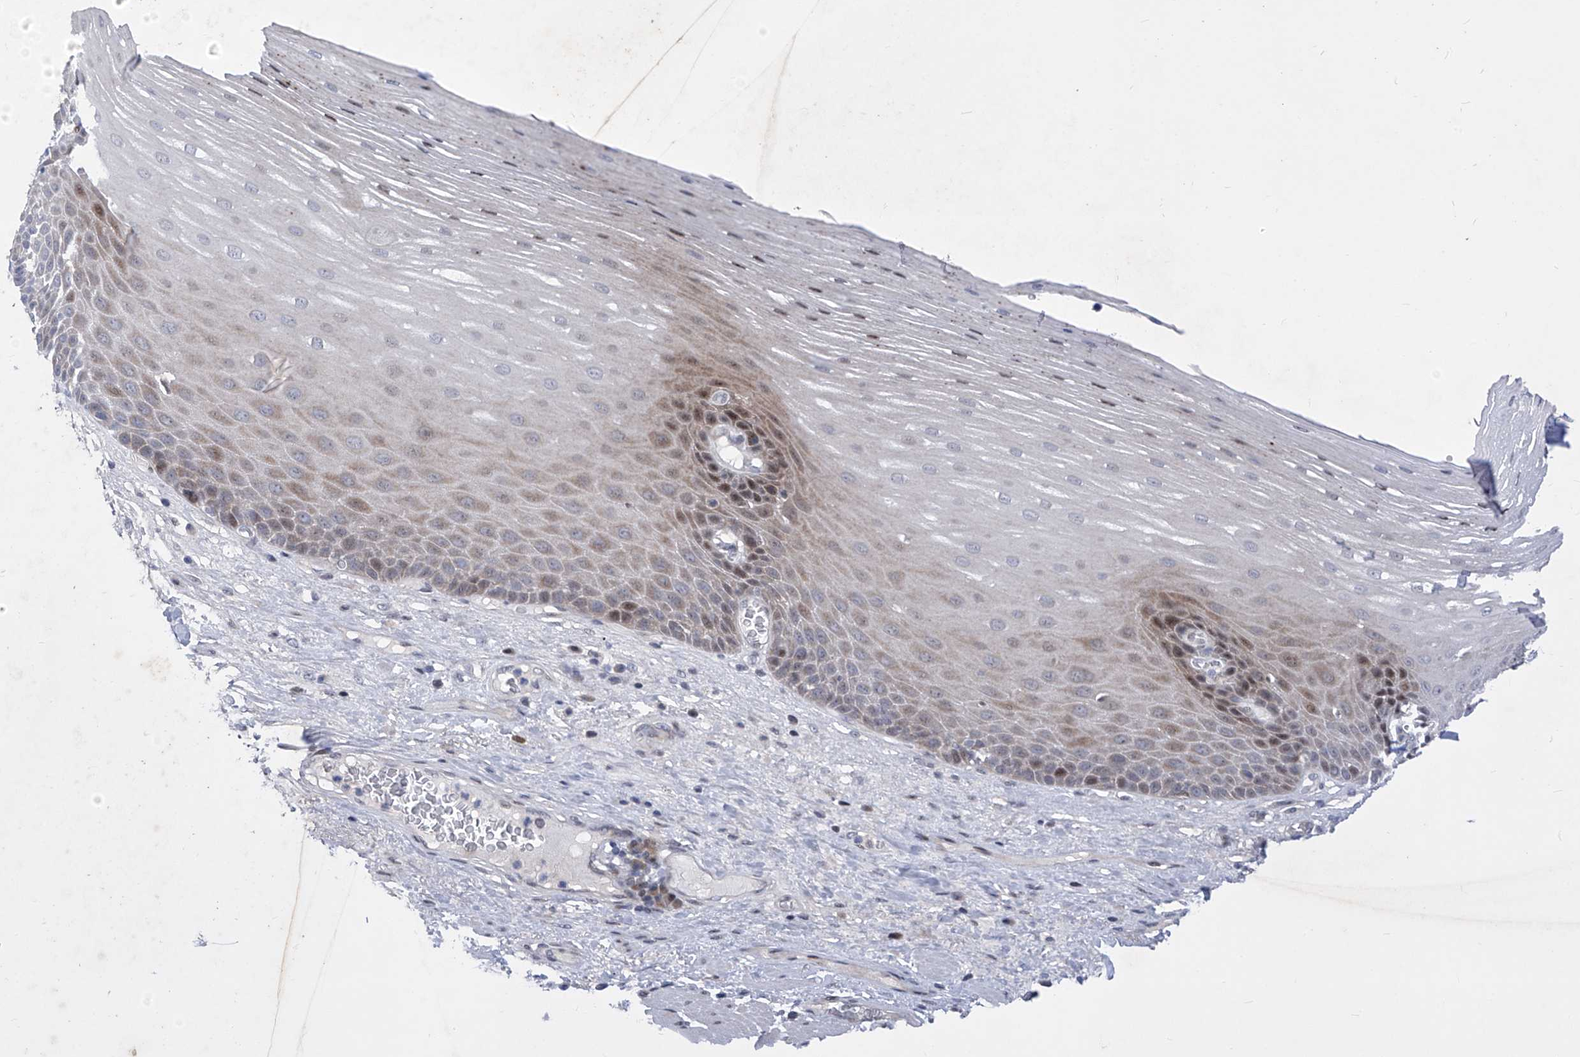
{"staining": {"intensity": "moderate", "quantity": "<25%", "location": "nuclear"}, "tissue": "esophagus", "cell_type": "Squamous epithelial cells", "image_type": "normal", "snomed": [{"axis": "morphology", "description": "Normal tissue, NOS"}, {"axis": "topography", "description": "Esophagus"}], "caption": "Protein expression analysis of unremarkable esophagus exhibits moderate nuclear positivity in approximately <25% of squamous epithelial cells.", "gene": "NUFIP1", "patient": {"sex": "male", "age": 62}}